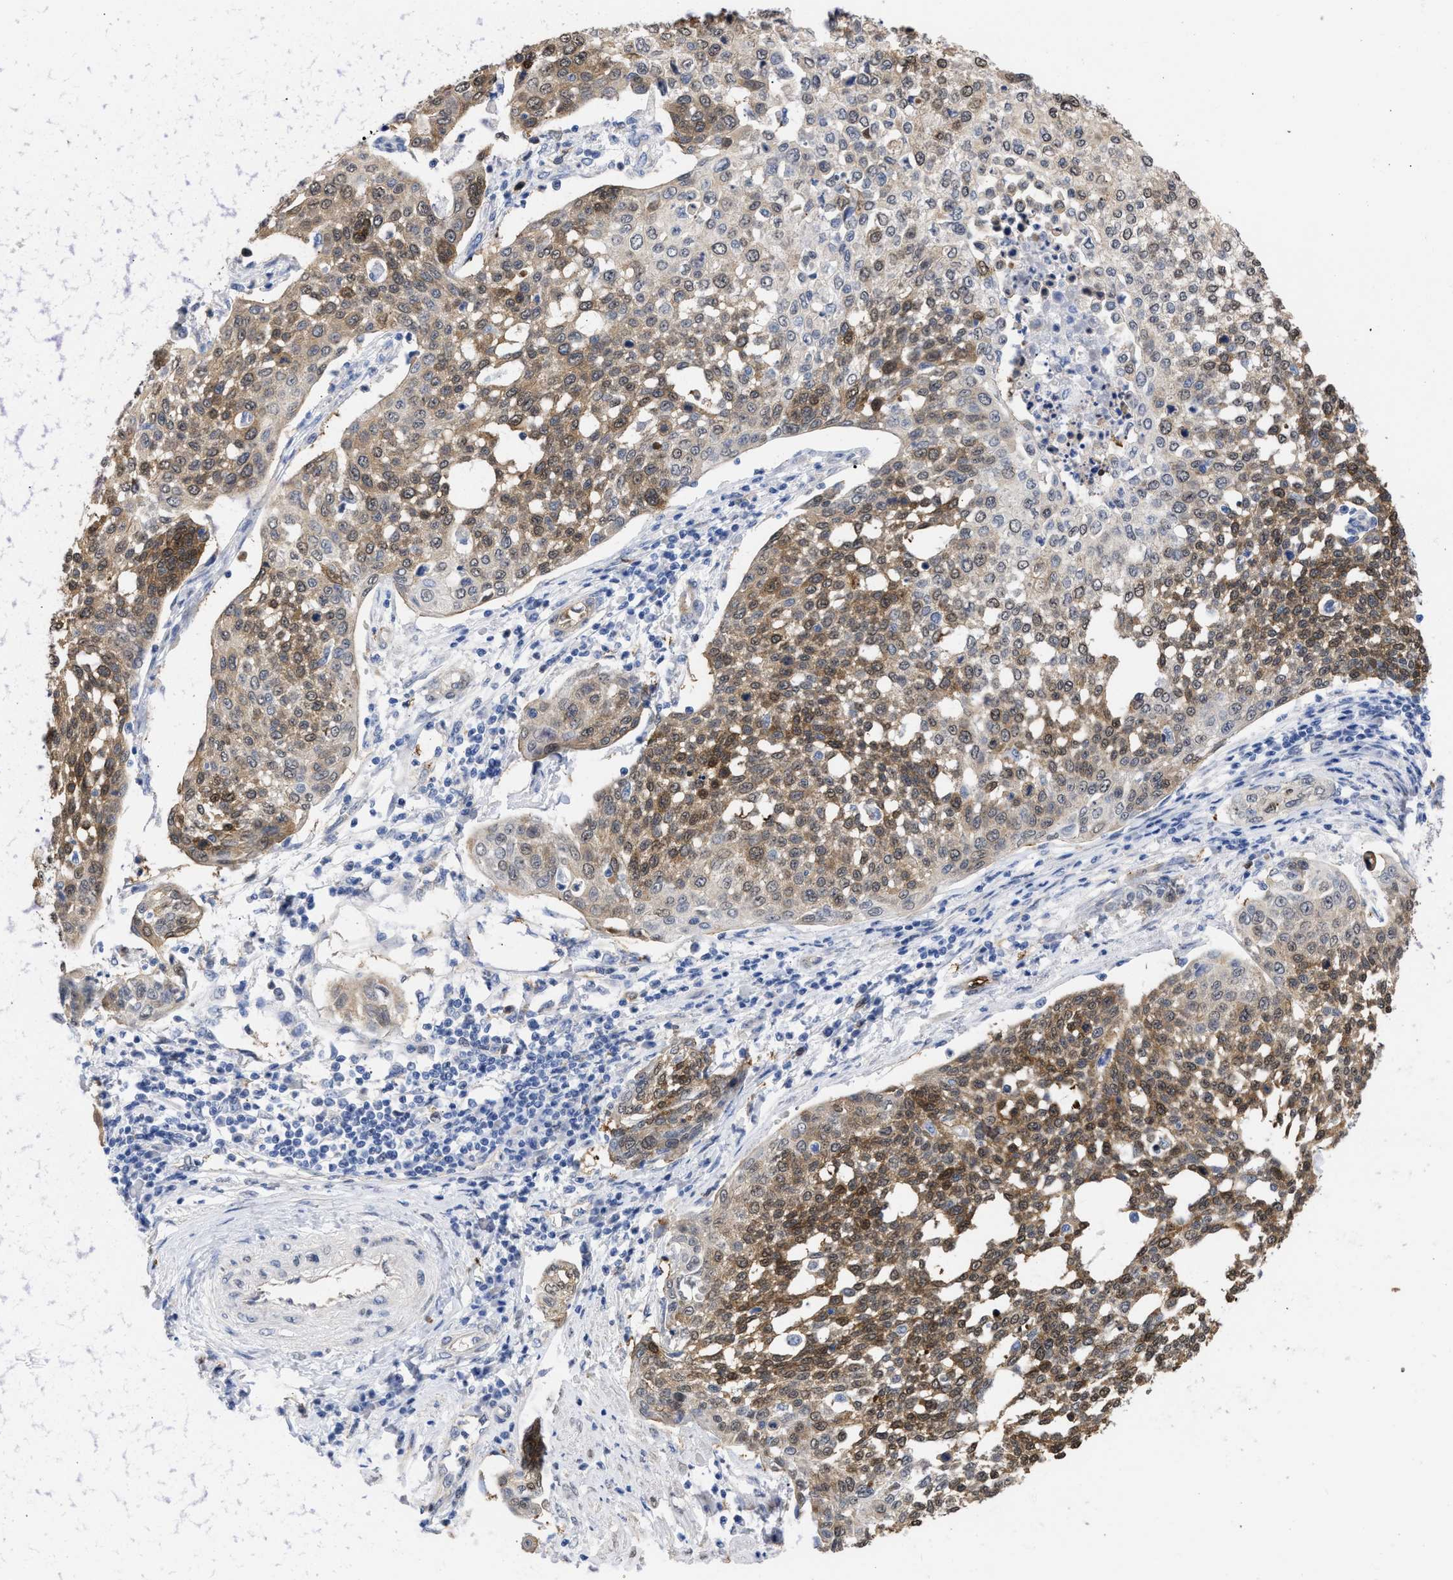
{"staining": {"intensity": "moderate", "quantity": ">75%", "location": "cytoplasmic/membranous,nuclear"}, "tissue": "cervical cancer", "cell_type": "Tumor cells", "image_type": "cancer", "snomed": [{"axis": "morphology", "description": "Squamous cell carcinoma, NOS"}, {"axis": "topography", "description": "Cervix"}], "caption": "Cervical cancer (squamous cell carcinoma) was stained to show a protein in brown. There is medium levels of moderate cytoplasmic/membranous and nuclear staining in about >75% of tumor cells.", "gene": "THRA", "patient": {"sex": "female", "age": 34}}